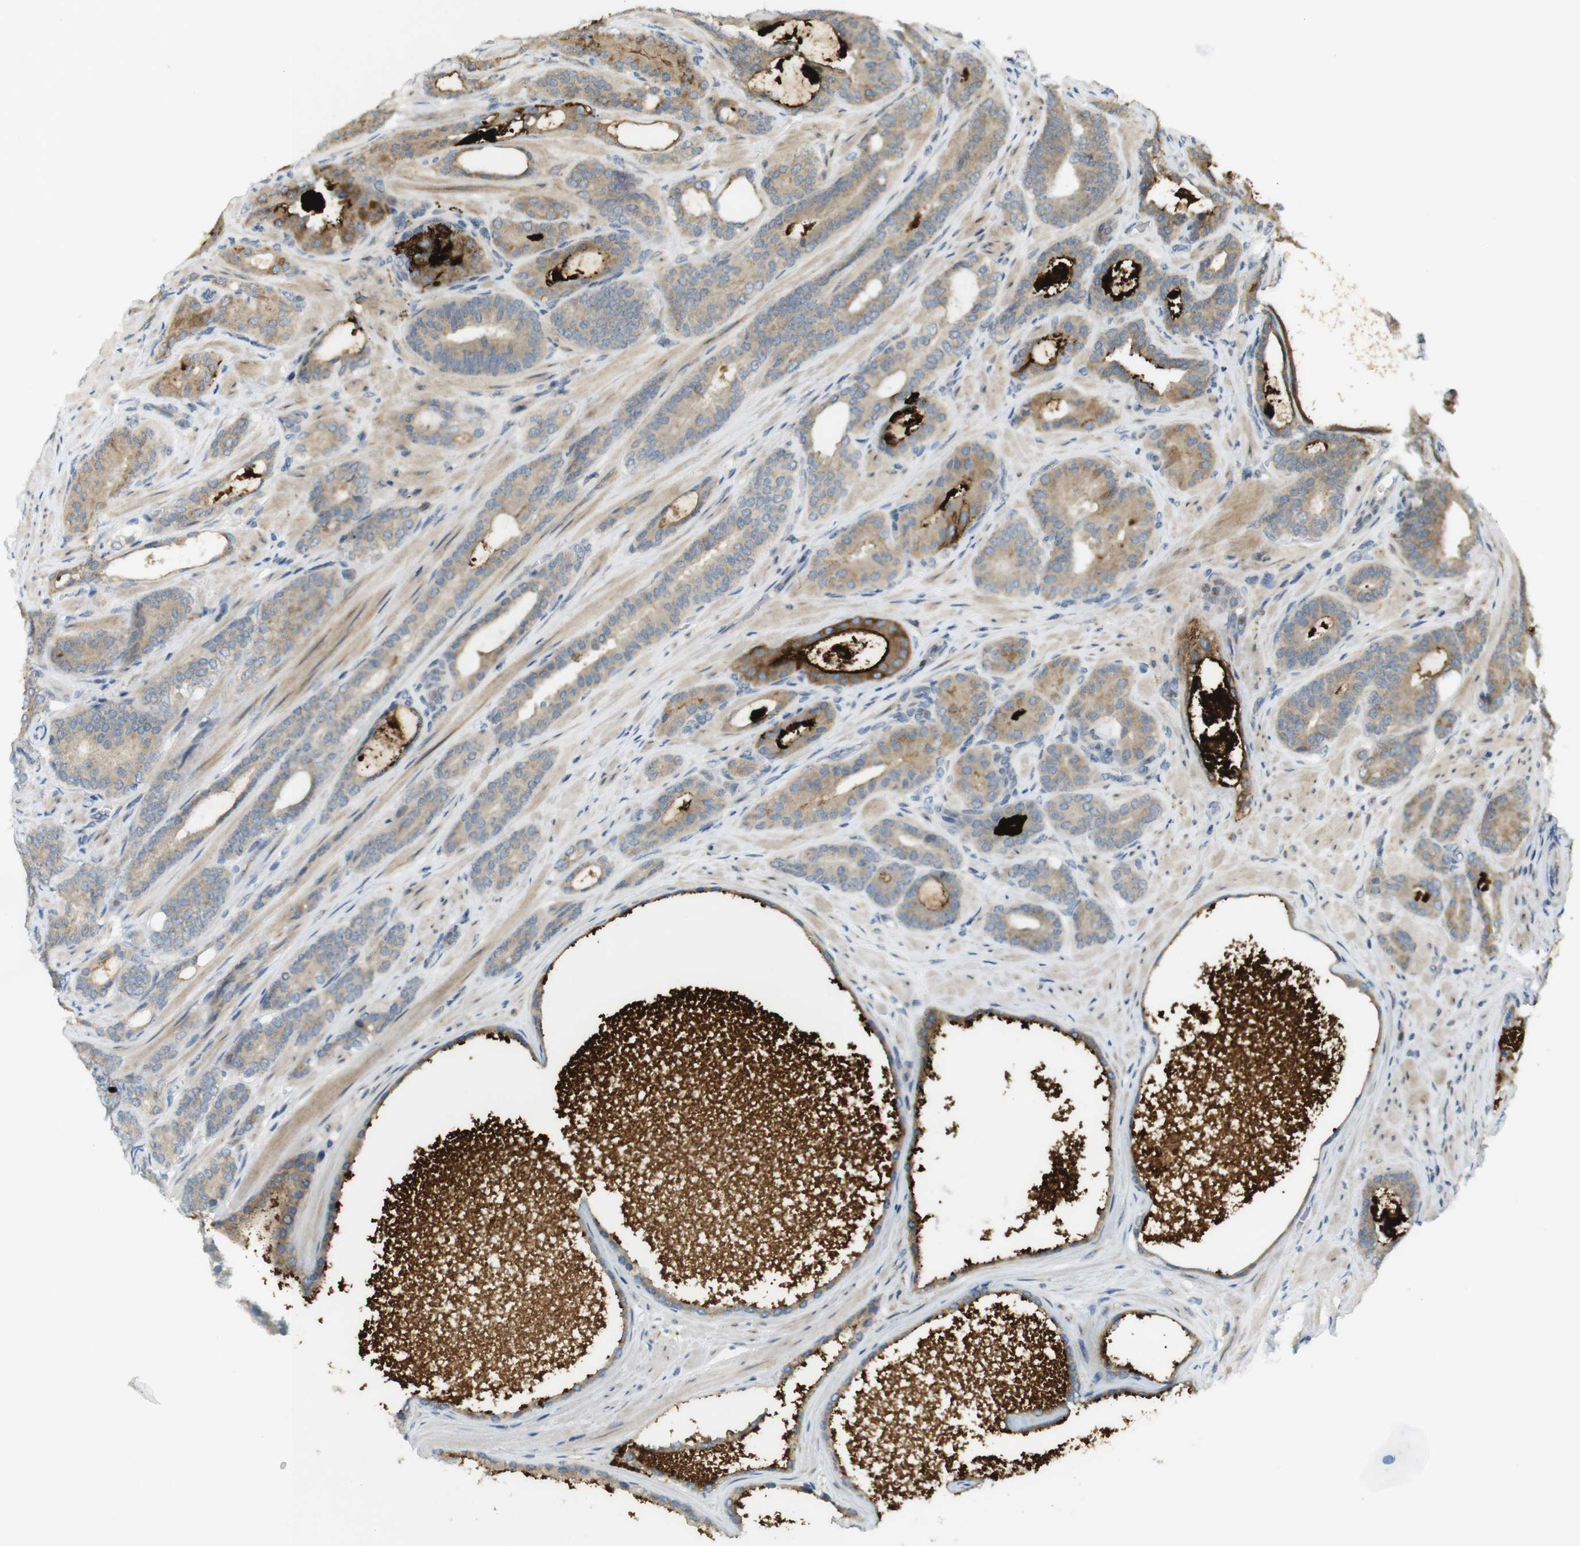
{"staining": {"intensity": "moderate", "quantity": "<25%", "location": "cytoplasmic/membranous"}, "tissue": "prostate cancer", "cell_type": "Tumor cells", "image_type": "cancer", "snomed": [{"axis": "morphology", "description": "Adenocarcinoma, Low grade"}, {"axis": "topography", "description": "Prostate"}], "caption": "Protein expression analysis of human adenocarcinoma (low-grade) (prostate) reveals moderate cytoplasmic/membranous expression in about <25% of tumor cells. Using DAB (3,3'-diaminobenzidine) (brown) and hematoxylin (blue) stains, captured at high magnification using brightfield microscopy.", "gene": "CLRN3", "patient": {"sex": "male", "age": 63}}